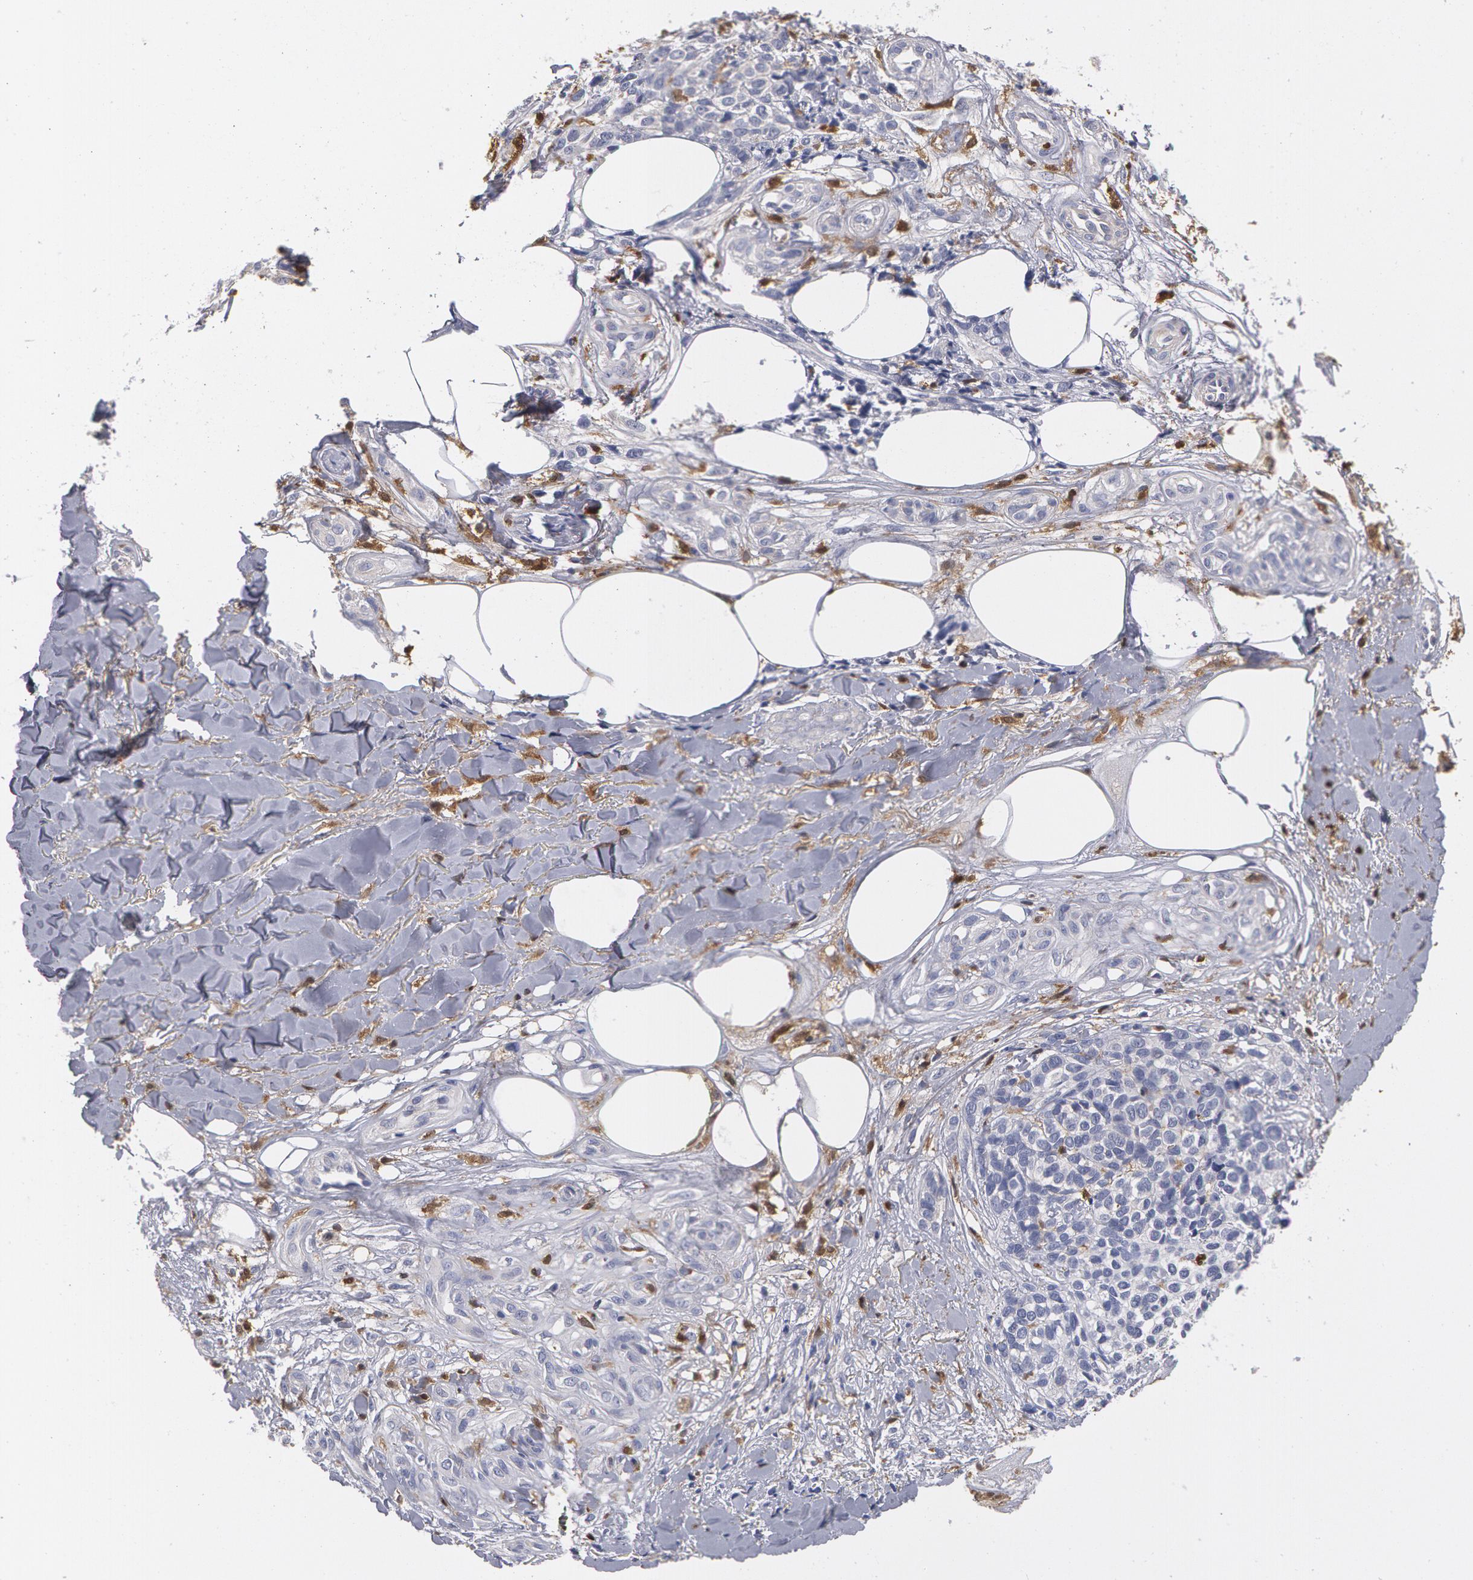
{"staining": {"intensity": "negative", "quantity": "none", "location": "none"}, "tissue": "melanoma", "cell_type": "Tumor cells", "image_type": "cancer", "snomed": [{"axis": "morphology", "description": "Malignant melanoma, NOS"}, {"axis": "topography", "description": "Skin"}], "caption": "Immunohistochemistry (IHC) of human melanoma demonstrates no positivity in tumor cells.", "gene": "SYK", "patient": {"sex": "female", "age": 85}}